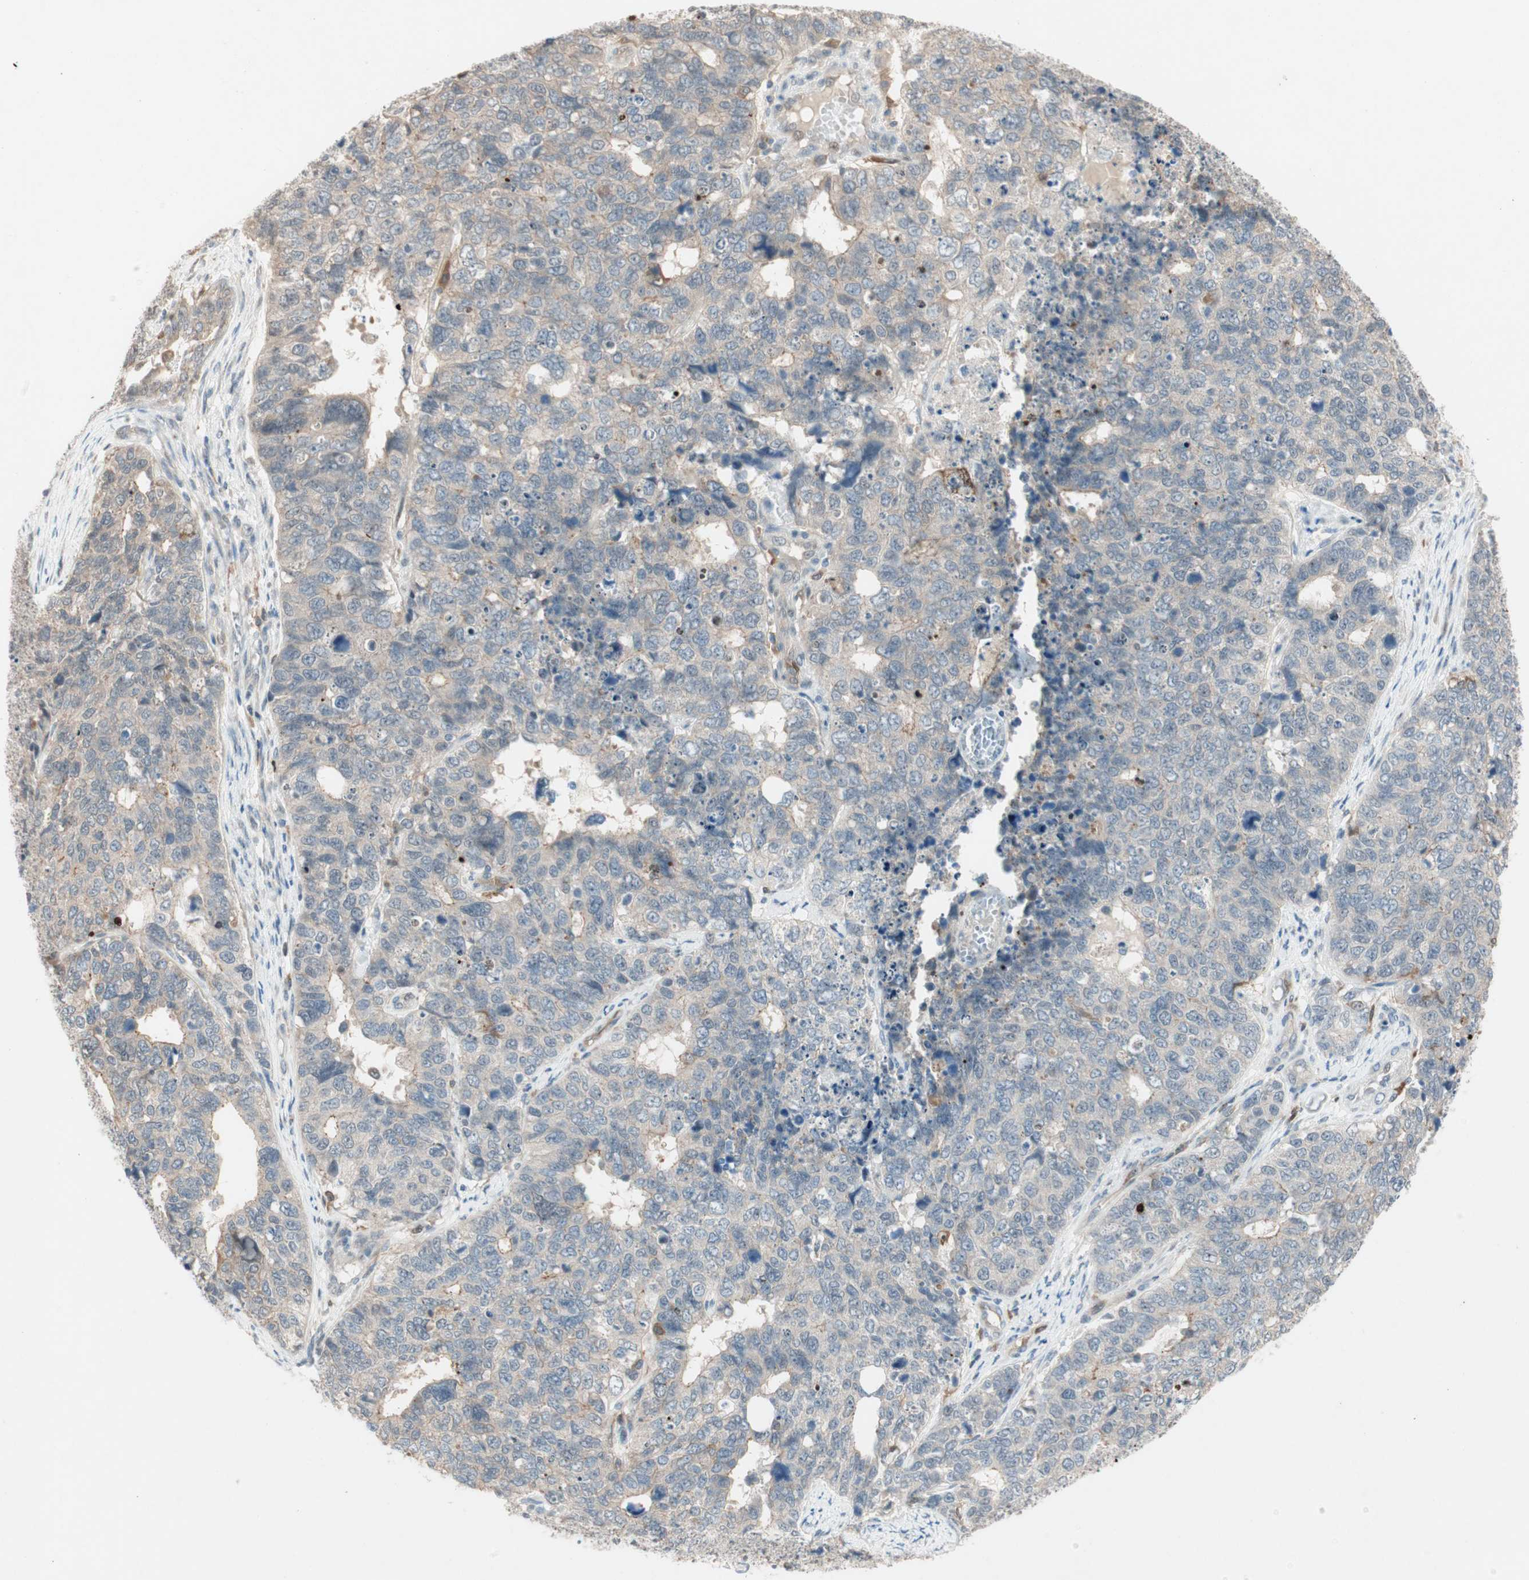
{"staining": {"intensity": "weak", "quantity": "25%-75%", "location": "cytoplasmic/membranous"}, "tissue": "cervical cancer", "cell_type": "Tumor cells", "image_type": "cancer", "snomed": [{"axis": "morphology", "description": "Squamous cell carcinoma, NOS"}, {"axis": "topography", "description": "Cervix"}], "caption": "This is an image of immunohistochemistry (IHC) staining of cervical squamous cell carcinoma, which shows weak positivity in the cytoplasmic/membranous of tumor cells.", "gene": "RTL6", "patient": {"sex": "female", "age": 63}}